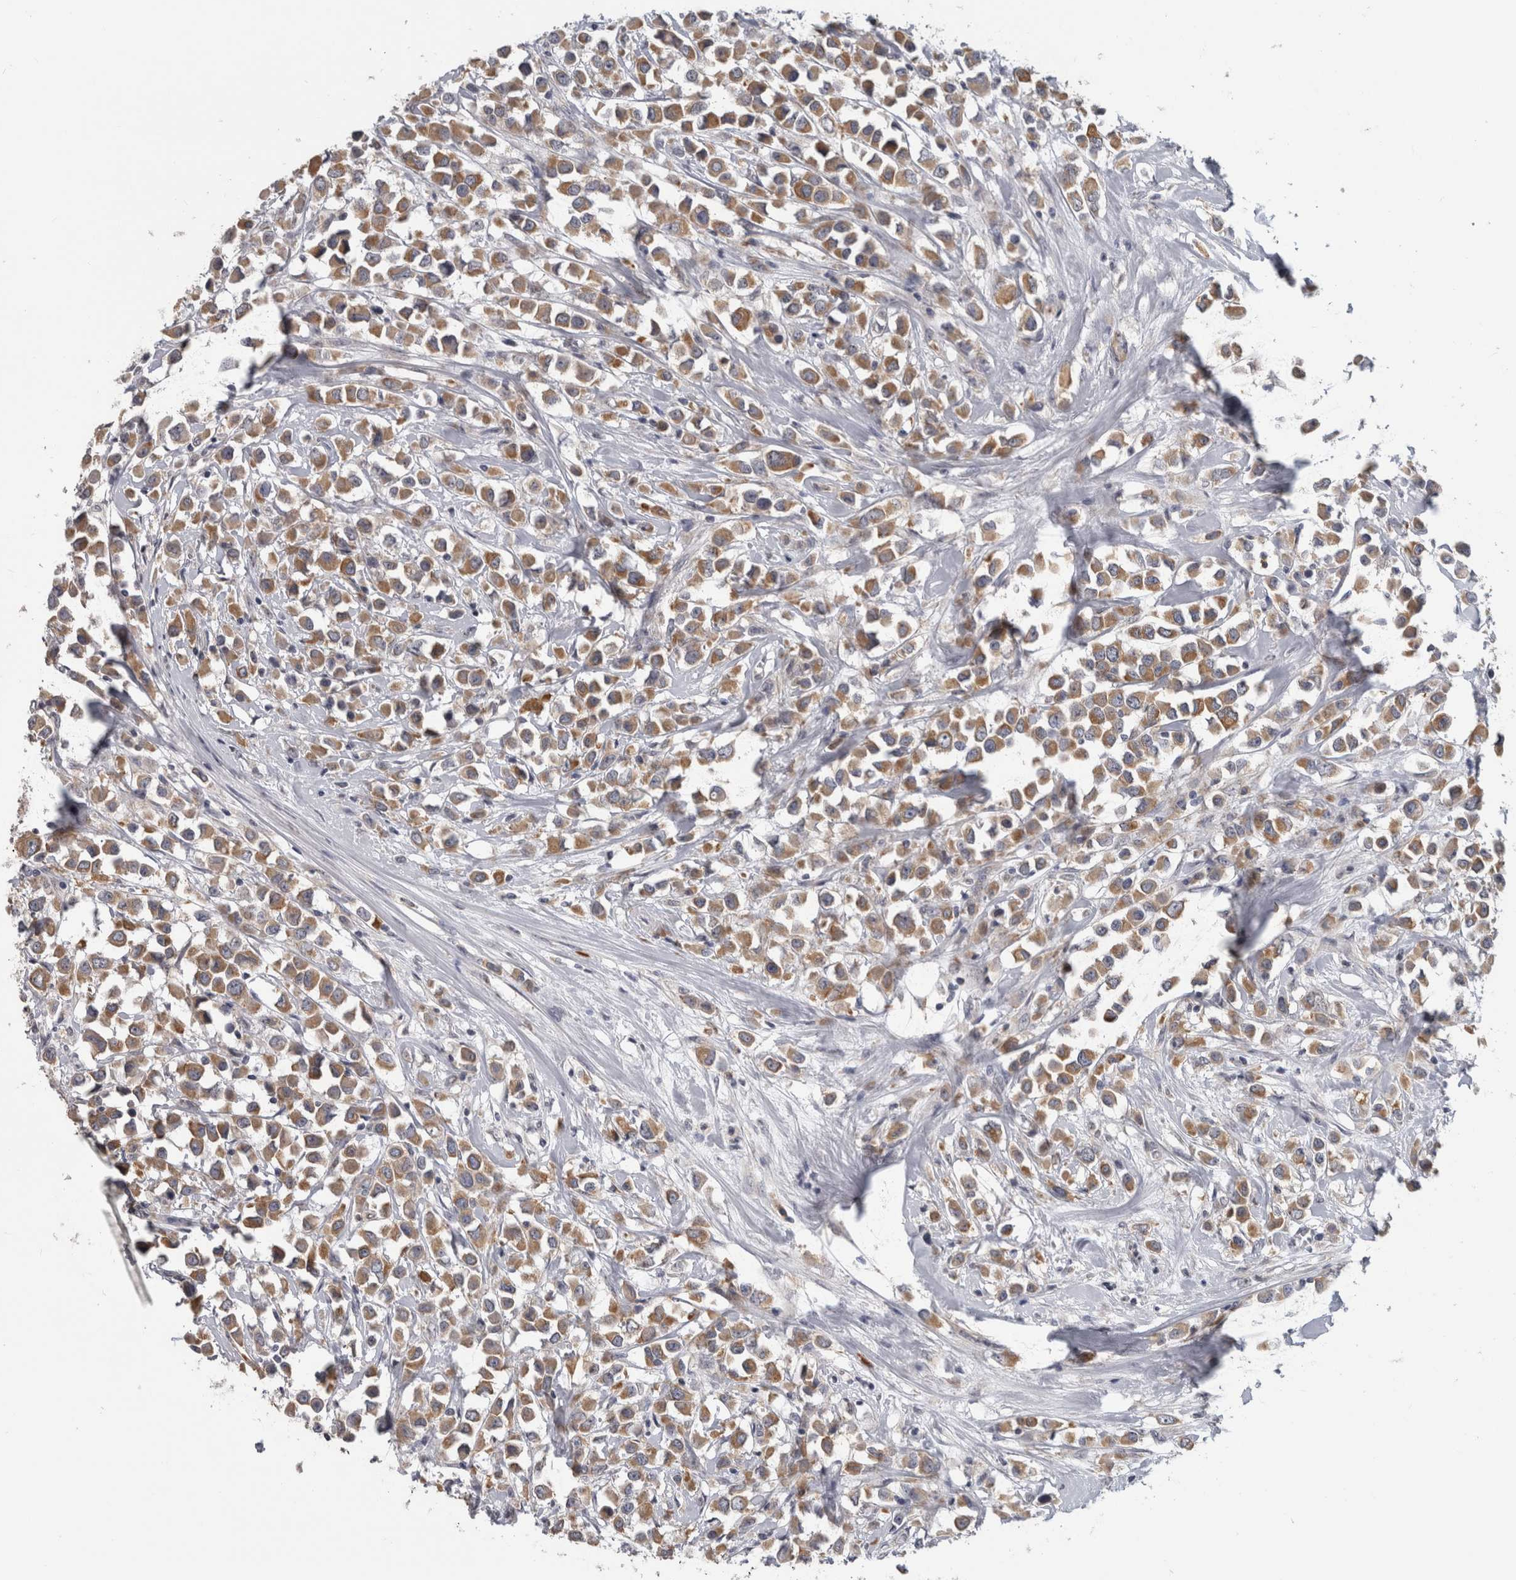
{"staining": {"intensity": "moderate", "quantity": ">75%", "location": "cytoplasmic/membranous"}, "tissue": "breast cancer", "cell_type": "Tumor cells", "image_type": "cancer", "snomed": [{"axis": "morphology", "description": "Duct carcinoma"}, {"axis": "topography", "description": "Breast"}], "caption": "Protein expression analysis of human breast cancer (infiltrating ductal carcinoma) reveals moderate cytoplasmic/membranous staining in about >75% of tumor cells. The protein is shown in brown color, while the nuclei are stained blue.", "gene": "TMEM242", "patient": {"sex": "female", "age": 61}}